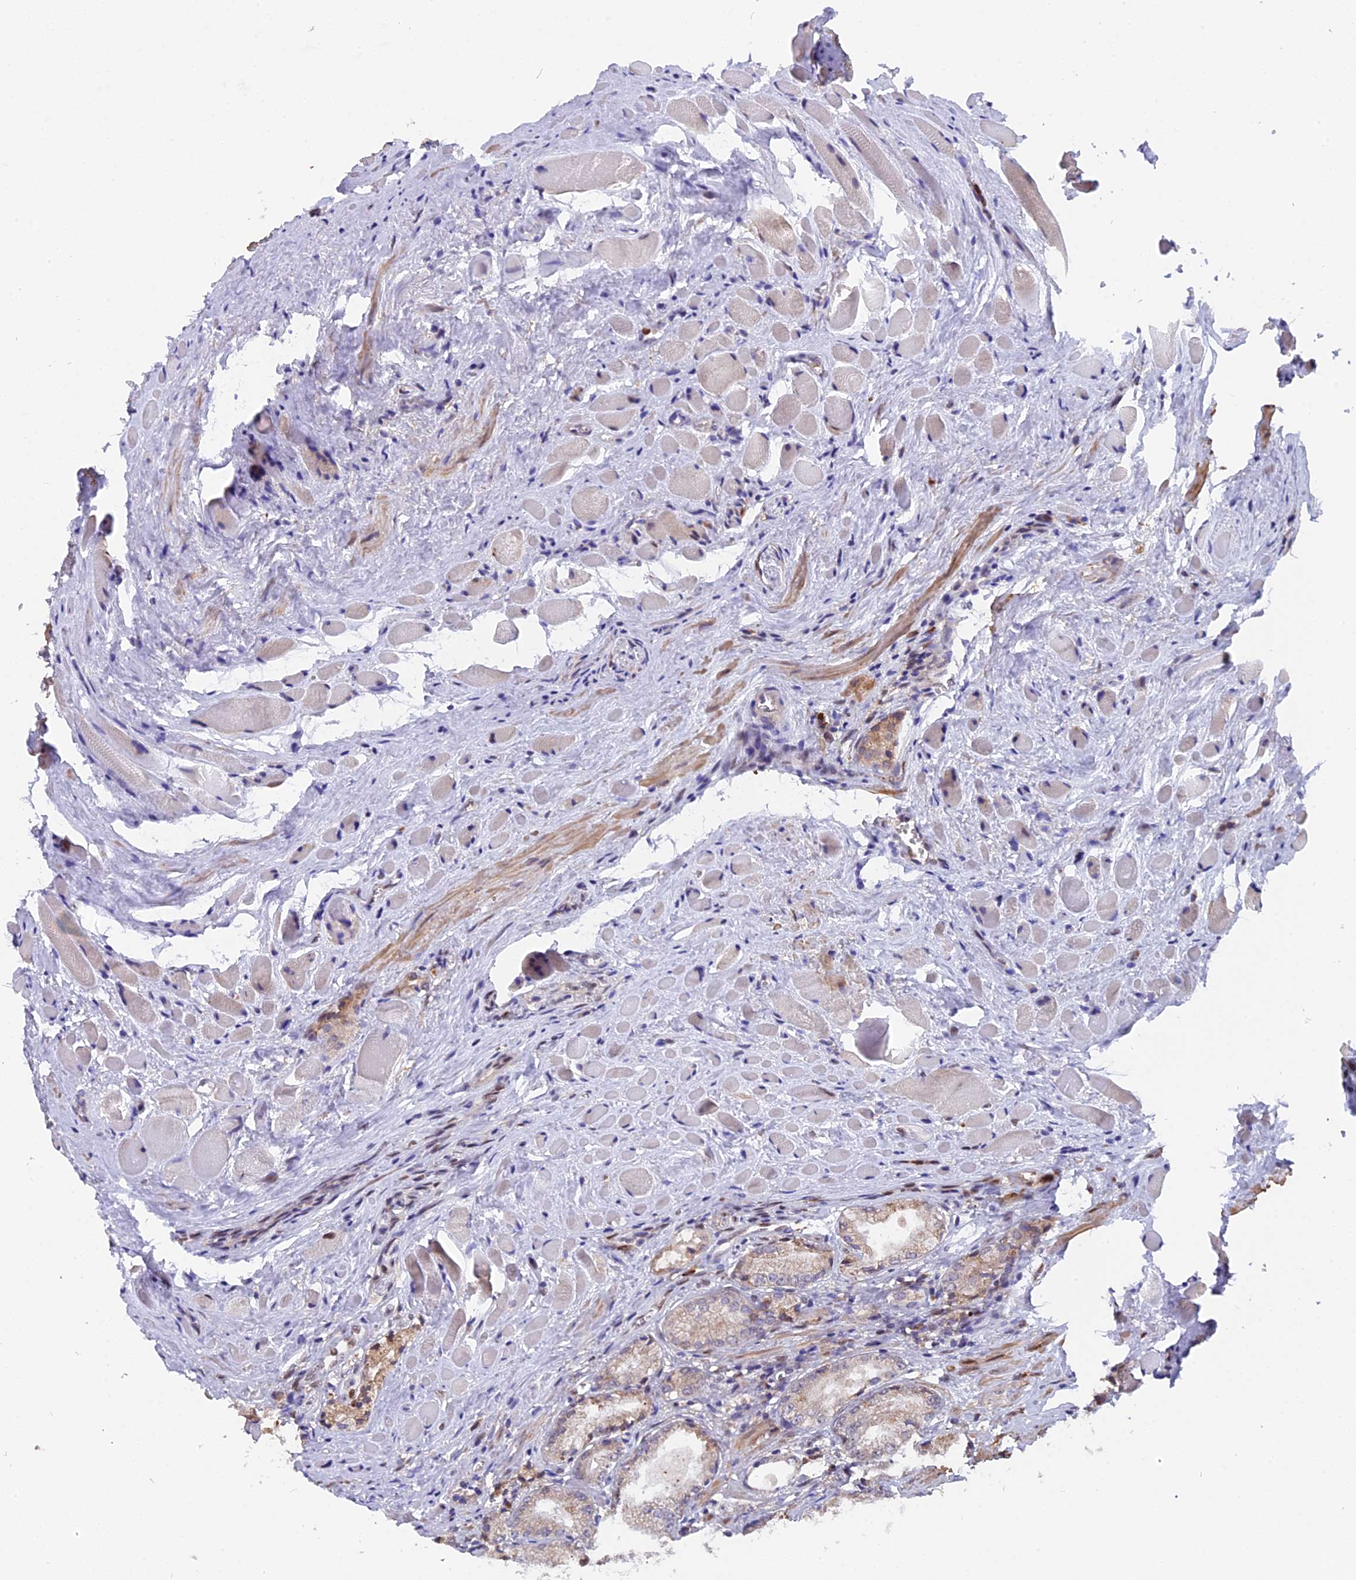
{"staining": {"intensity": "weak", "quantity": "<25%", "location": "cytoplasmic/membranous"}, "tissue": "prostate cancer", "cell_type": "Tumor cells", "image_type": "cancer", "snomed": [{"axis": "morphology", "description": "Adenocarcinoma, Low grade"}, {"axis": "topography", "description": "Prostate"}], "caption": "Micrograph shows no protein positivity in tumor cells of prostate adenocarcinoma (low-grade) tissue.", "gene": "FAM118B", "patient": {"sex": "male", "age": 60}}